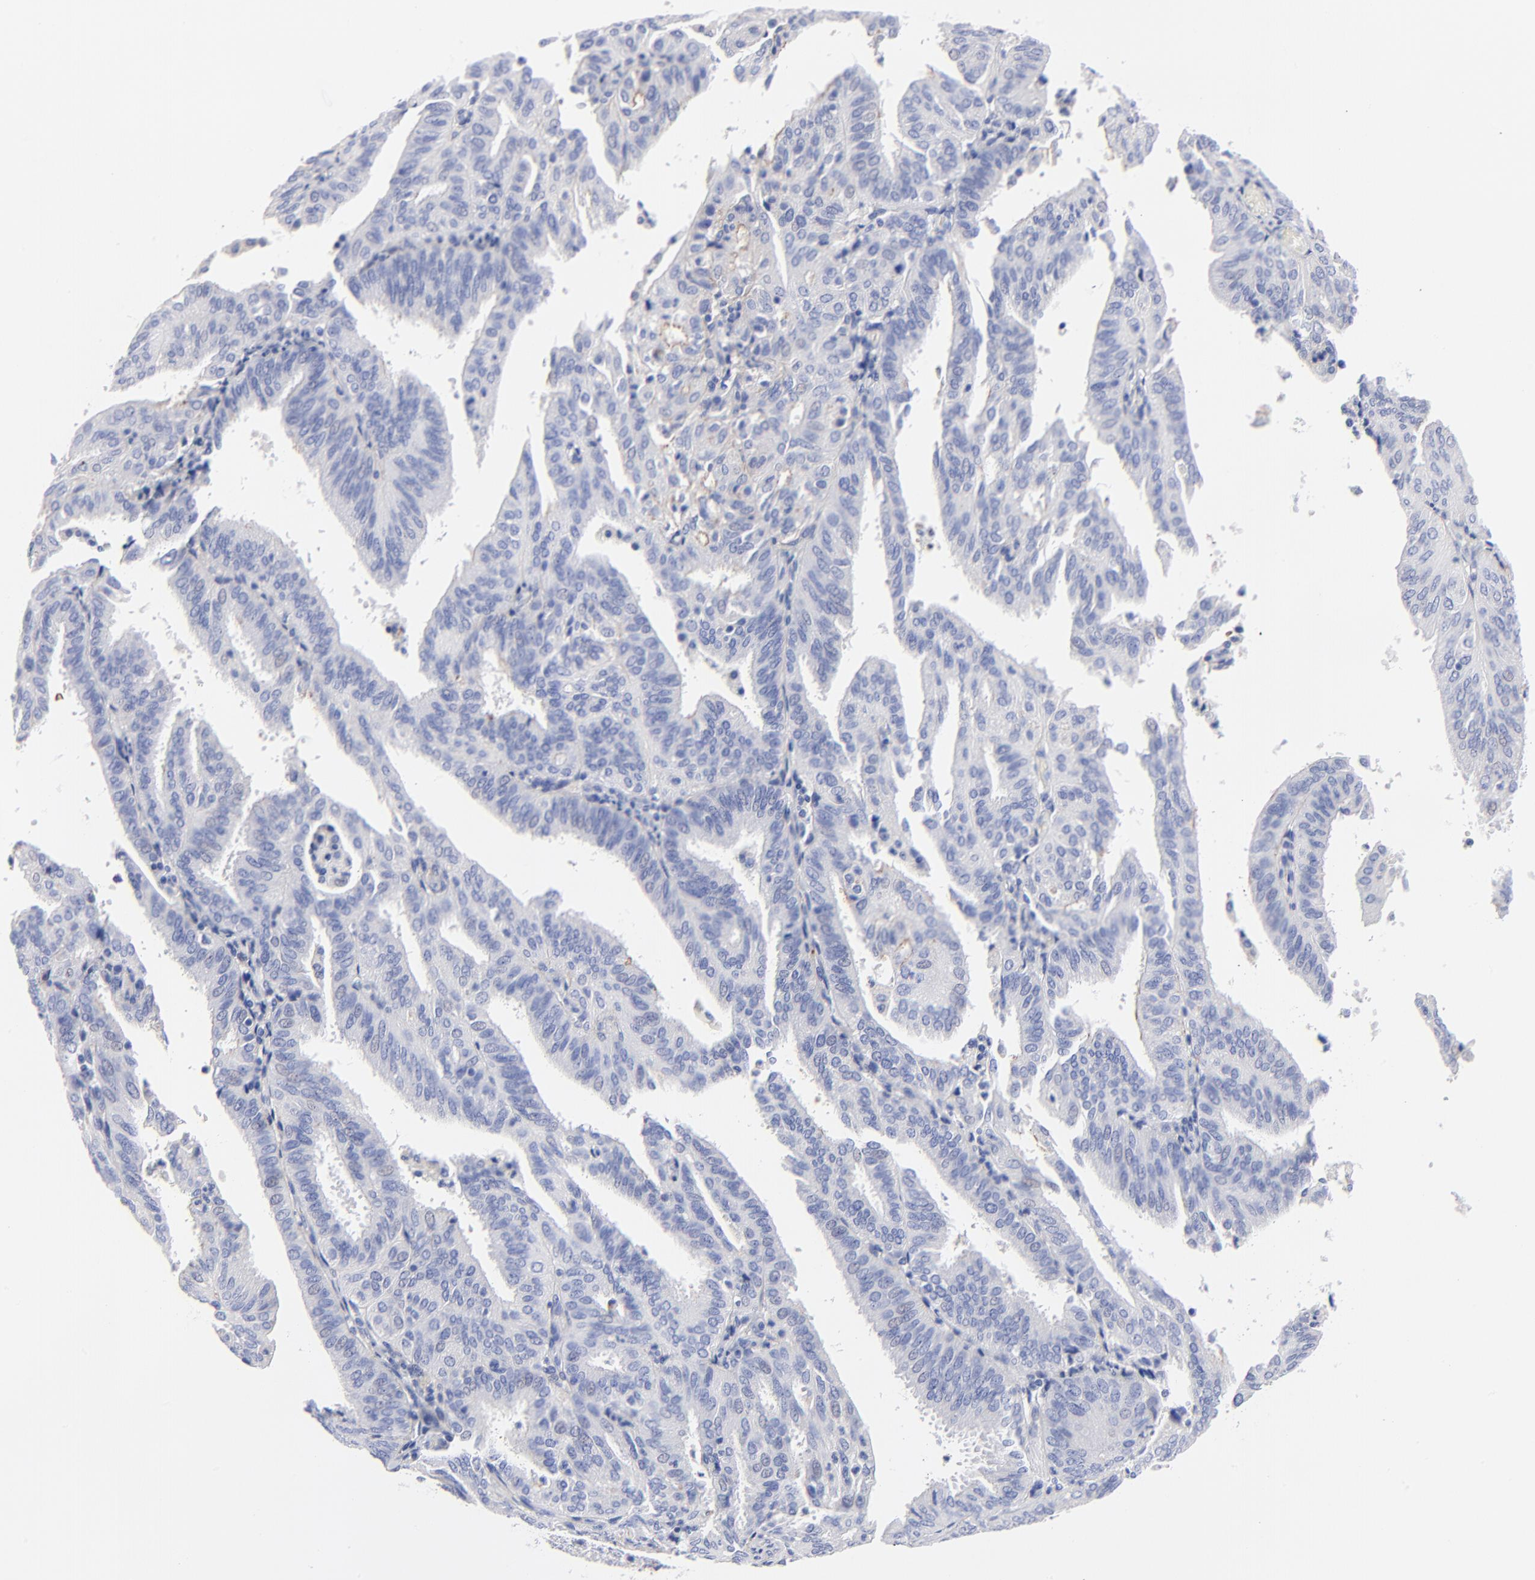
{"staining": {"intensity": "negative", "quantity": "none", "location": "none"}, "tissue": "endometrial cancer", "cell_type": "Tumor cells", "image_type": "cancer", "snomed": [{"axis": "morphology", "description": "Adenocarcinoma, NOS"}, {"axis": "topography", "description": "Endometrium"}], "caption": "A histopathology image of endometrial cancer stained for a protein demonstrates no brown staining in tumor cells.", "gene": "FBLN2", "patient": {"sex": "female", "age": 59}}